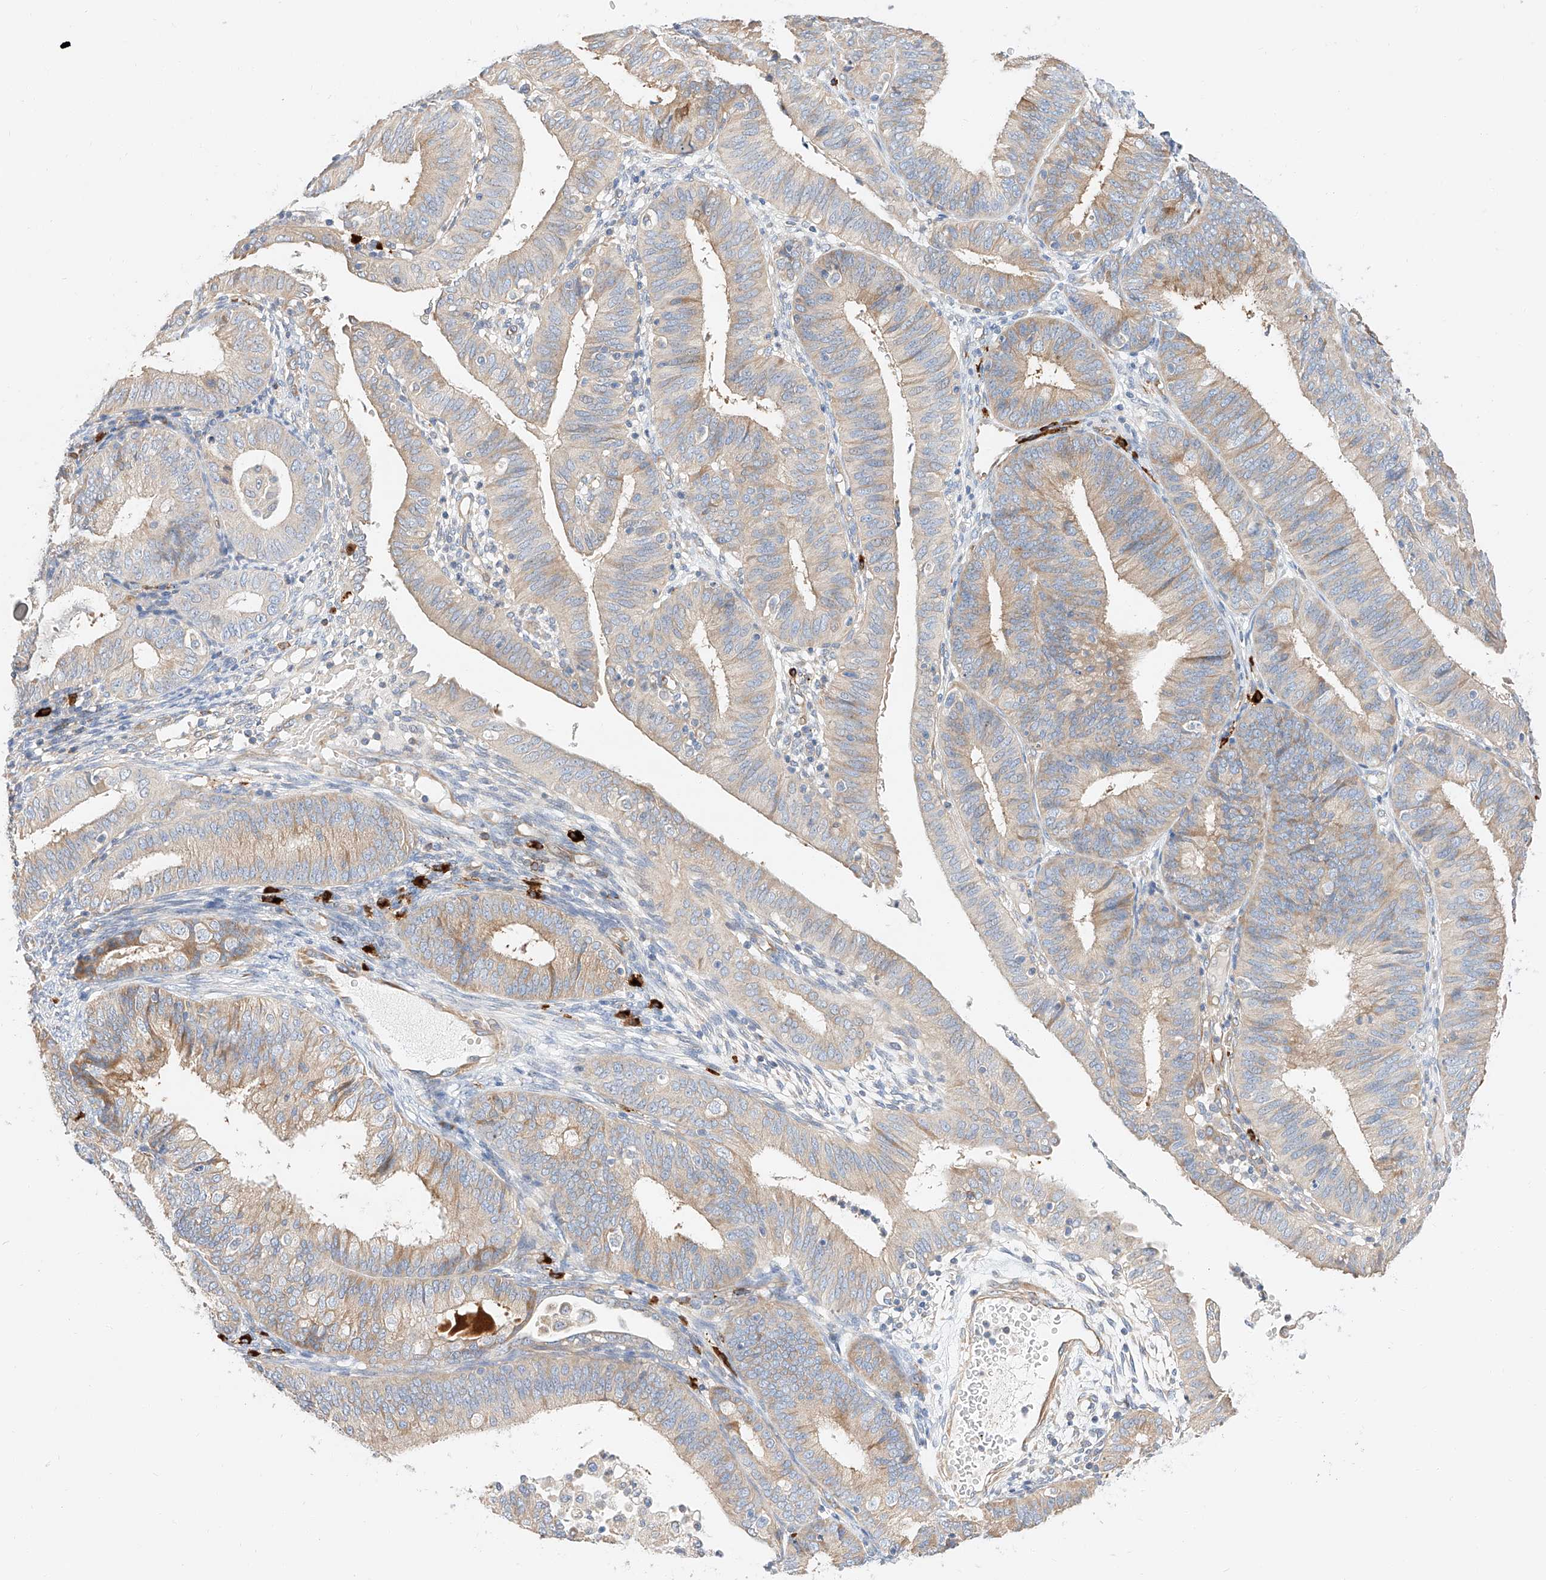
{"staining": {"intensity": "weak", "quantity": "25%-75%", "location": "cytoplasmic/membranous"}, "tissue": "endometrial cancer", "cell_type": "Tumor cells", "image_type": "cancer", "snomed": [{"axis": "morphology", "description": "Adenocarcinoma, NOS"}, {"axis": "topography", "description": "Endometrium"}], "caption": "High-power microscopy captured an immunohistochemistry image of endometrial cancer (adenocarcinoma), revealing weak cytoplasmic/membranous staining in about 25%-75% of tumor cells.", "gene": "GLMN", "patient": {"sex": "female", "age": 51}}